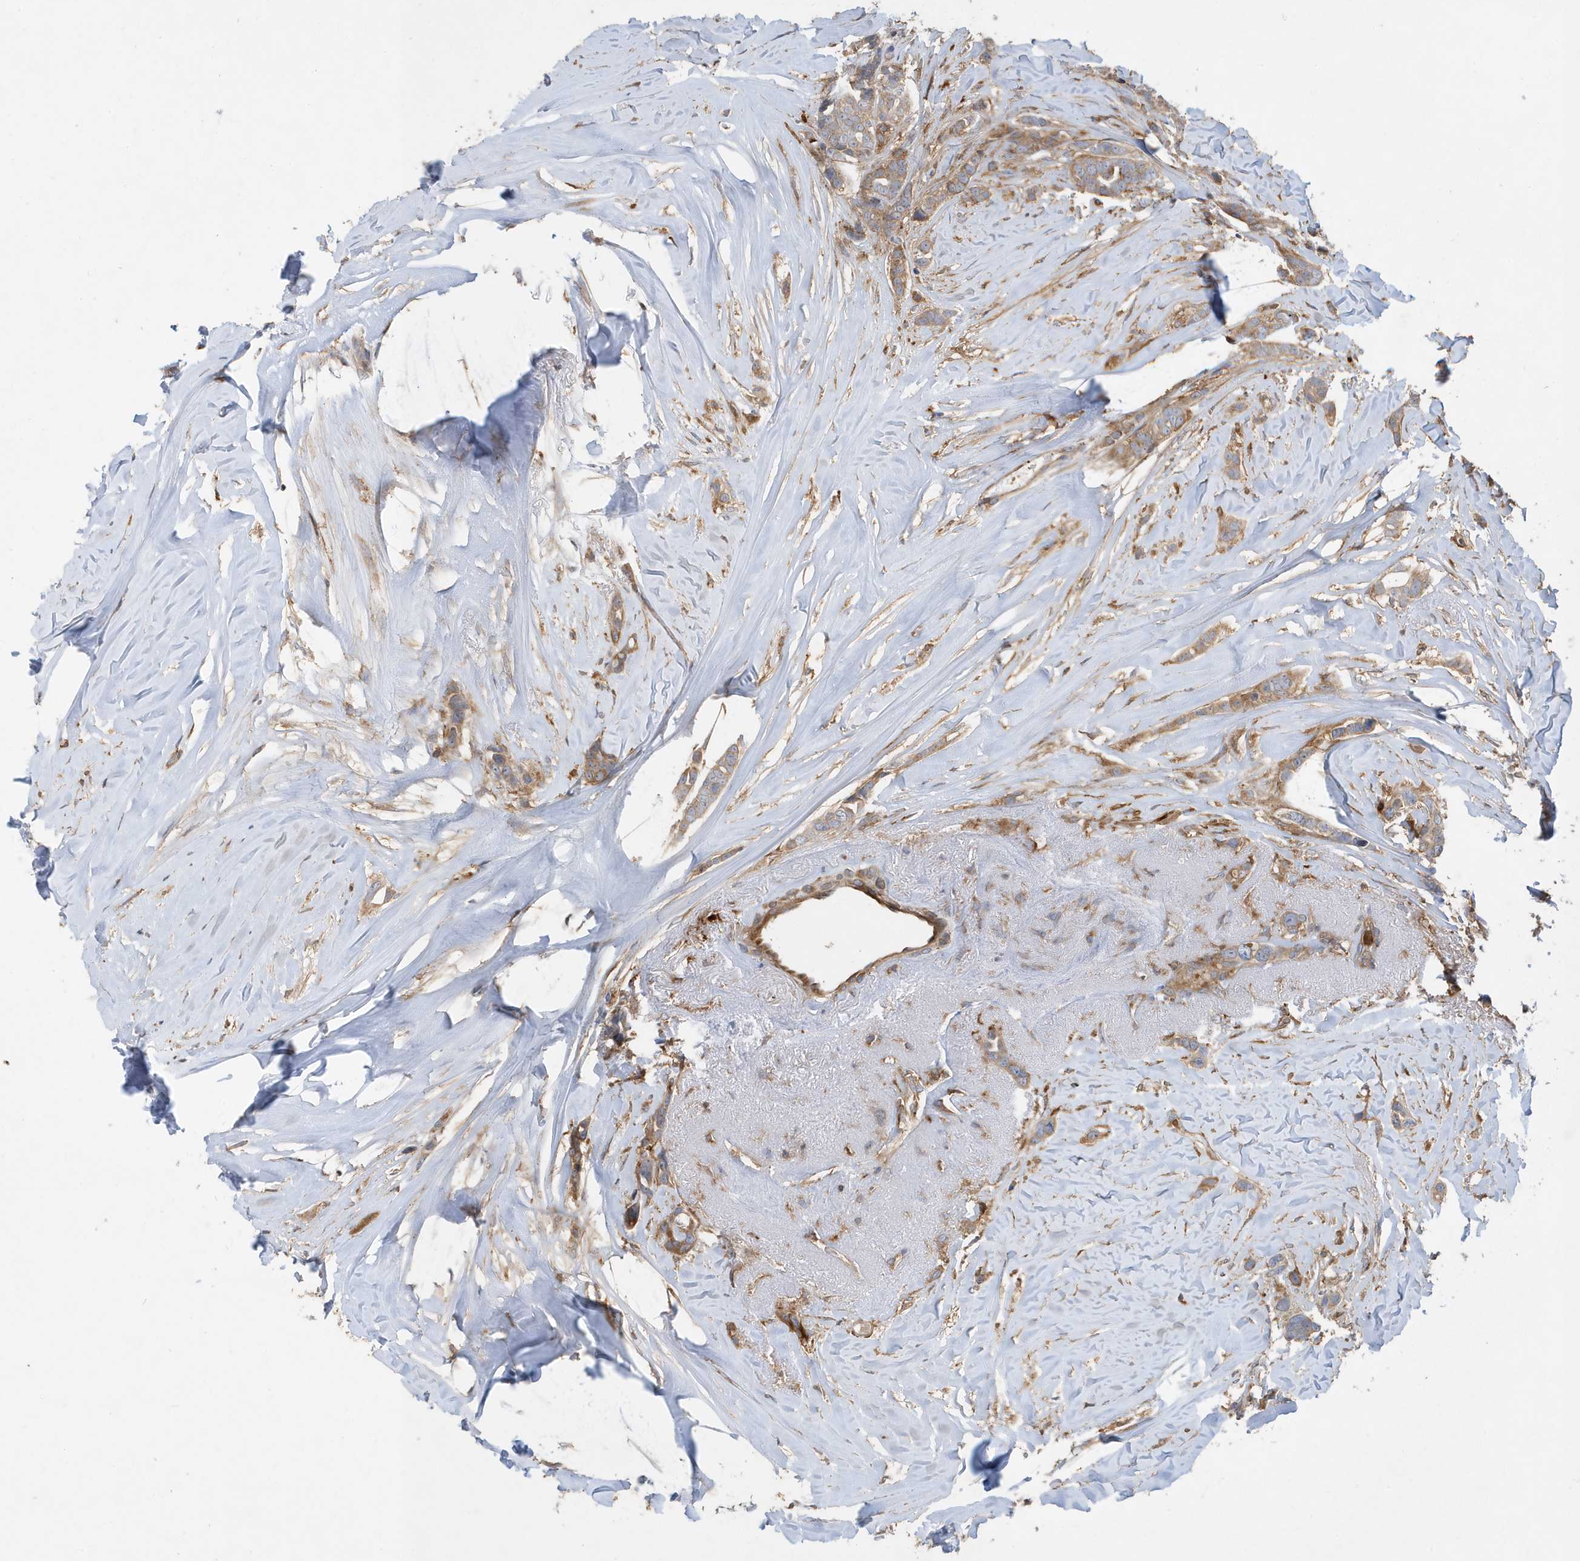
{"staining": {"intensity": "moderate", "quantity": ">75%", "location": "cytoplasmic/membranous"}, "tissue": "breast cancer", "cell_type": "Tumor cells", "image_type": "cancer", "snomed": [{"axis": "morphology", "description": "Lobular carcinoma"}, {"axis": "topography", "description": "Breast"}], "caption": "A brown stain highlights moderate cytoplasmic/membranous expression of a protein in human breast cancer (lobular carcinoma) tumor cells.", "gene": "LAPTM4A", "patient": {"sex": "female", "age": 51}}